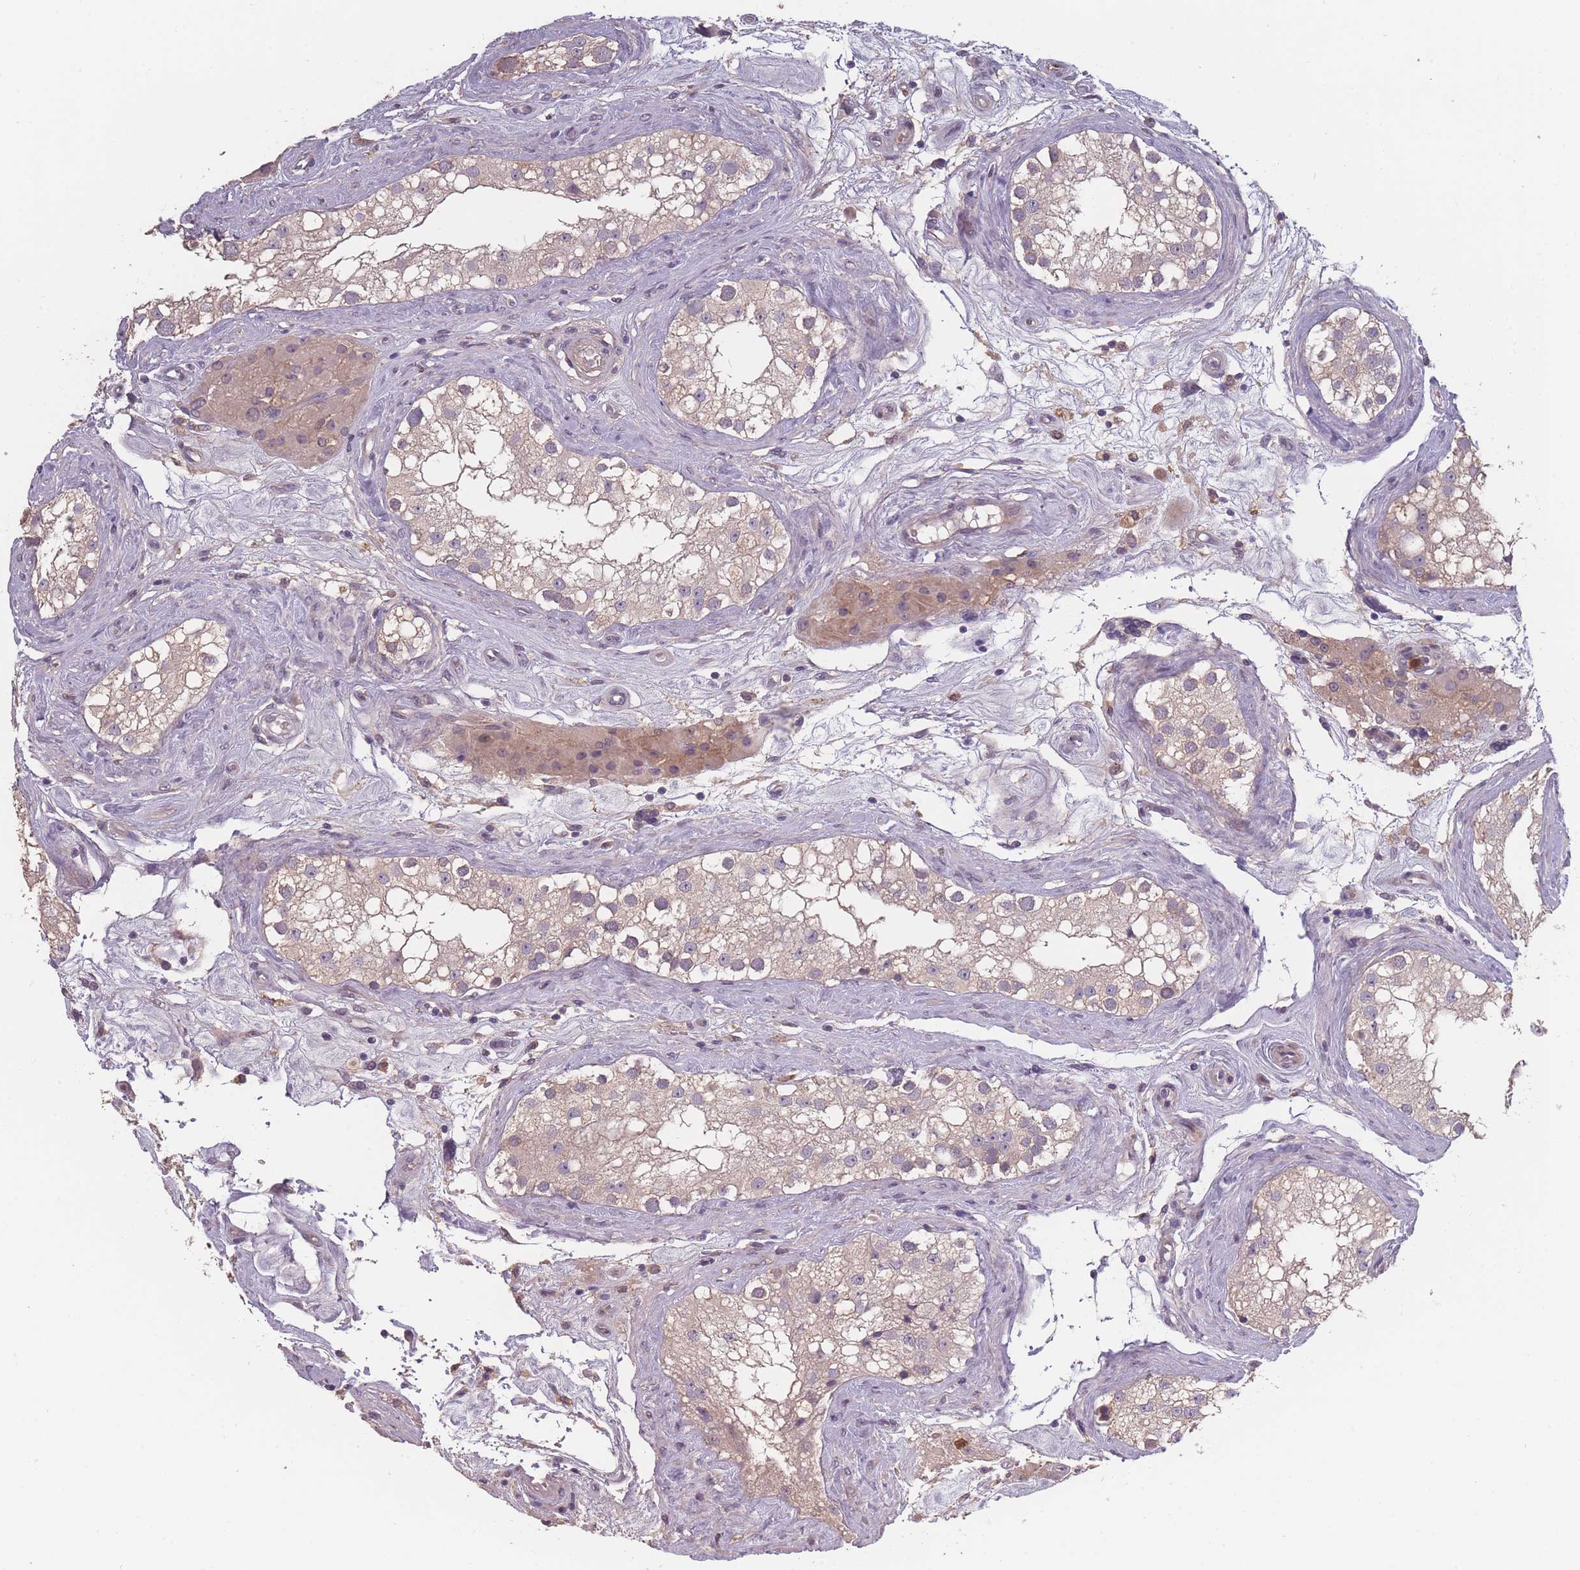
{"staining": {"intensity": "moderate", "quantity": "25%-75%", "location": "cytoplasmic/membranous"}, "tissue": "testis", "cell_type": "Cells in seminiferous ducts", "image_type": "normal", "snomed": [{"axis": "morphology", "description": "Normal tissue, NOS"}, {"axis": "topography", "description": "Testis"}], "caption": "This histopathology image demonstrates IHC staining of normal human testis, with medium moderate cytoplasmic/membranous positivity in about 25%-75% of cells in seminiferous ducts.", "gene": "BST1", "patient": {"sex": "male", "age": 84}}